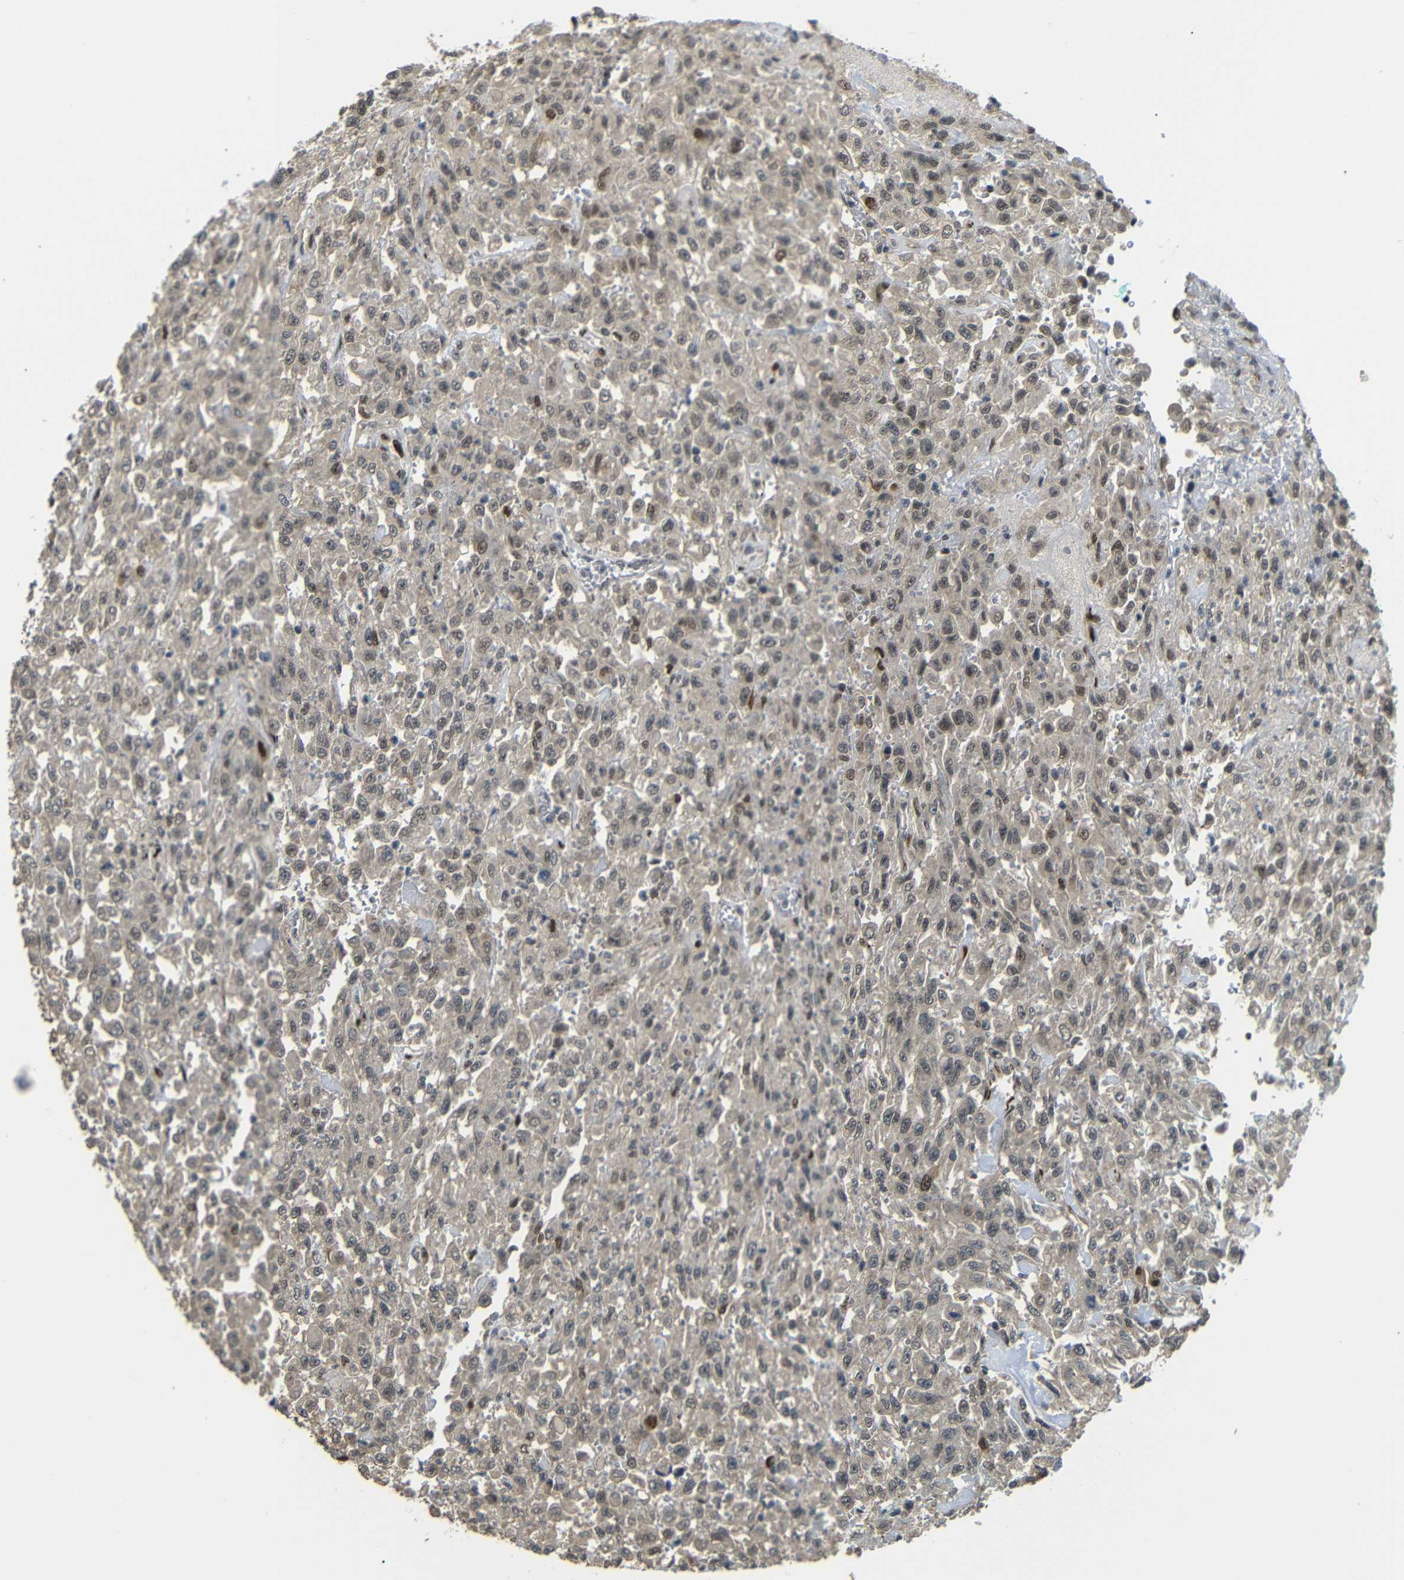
{"staining": {"intensity": "moderate", "quantity": ">75%", "location": "cytoplasmic/membranous,nuclear"}, "tissue": "urothelial cancer", "cell_type": "Tumor cells", "image_type": "cancer", "snomed": [{"axis": "morphology", "description": "Urothelial carcinoma, High grade"}, {"axis": "topography", "description": "Urinary bladder"}], "caption": "There is medium levels of moderate cytoplasmic/membranous and nuclear expression in tumor cells of urothelial carcinoma (high-grade), as demonstrated by immunohistochemical staining (brown color).", "gene": "TBX2", "patient": {"sex": "male", "age": 46}}